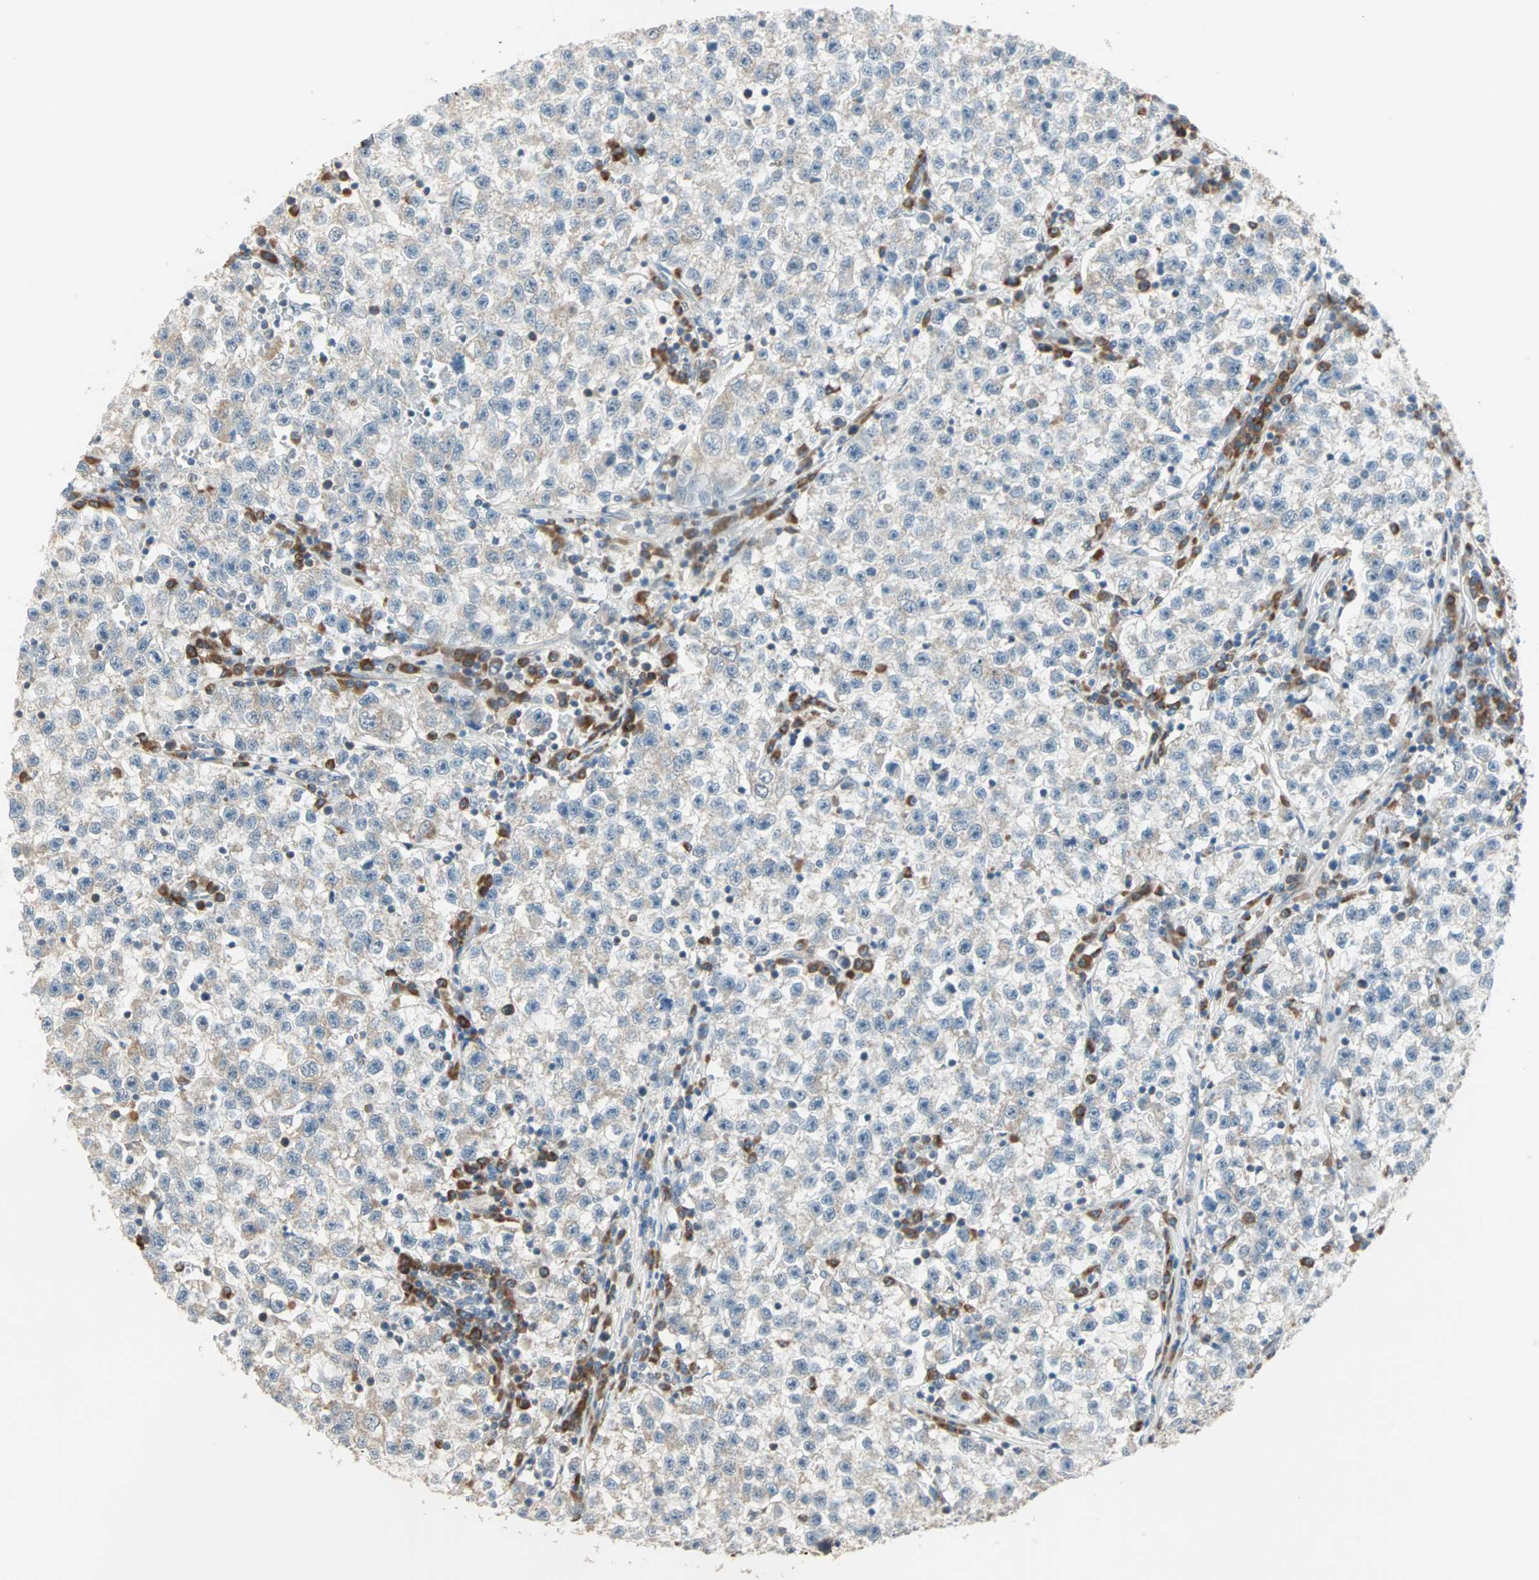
{"staining": {"intensity": "weak", "quantity": "25%-75%", "location": "cytoplasmic/membranous"}, "tissue": "testis cancer", "cell_type": "Tumor cells", "image_type": "cancer", "snomed": [{"axis": "morphology", "description": "Seminoma, NOS"}, {"axis": "topography", "description": "Testis"}], "caption": "IHC of testis cancer shows low levels of weak cytoplasmic/membranous expression in about 25%-75% of tumor cells. (DAB IHC, brown staining for protein, blue staining for nuclei).", "gene": "SAR1A", "patient": {"sex": "male", "age": 22}}